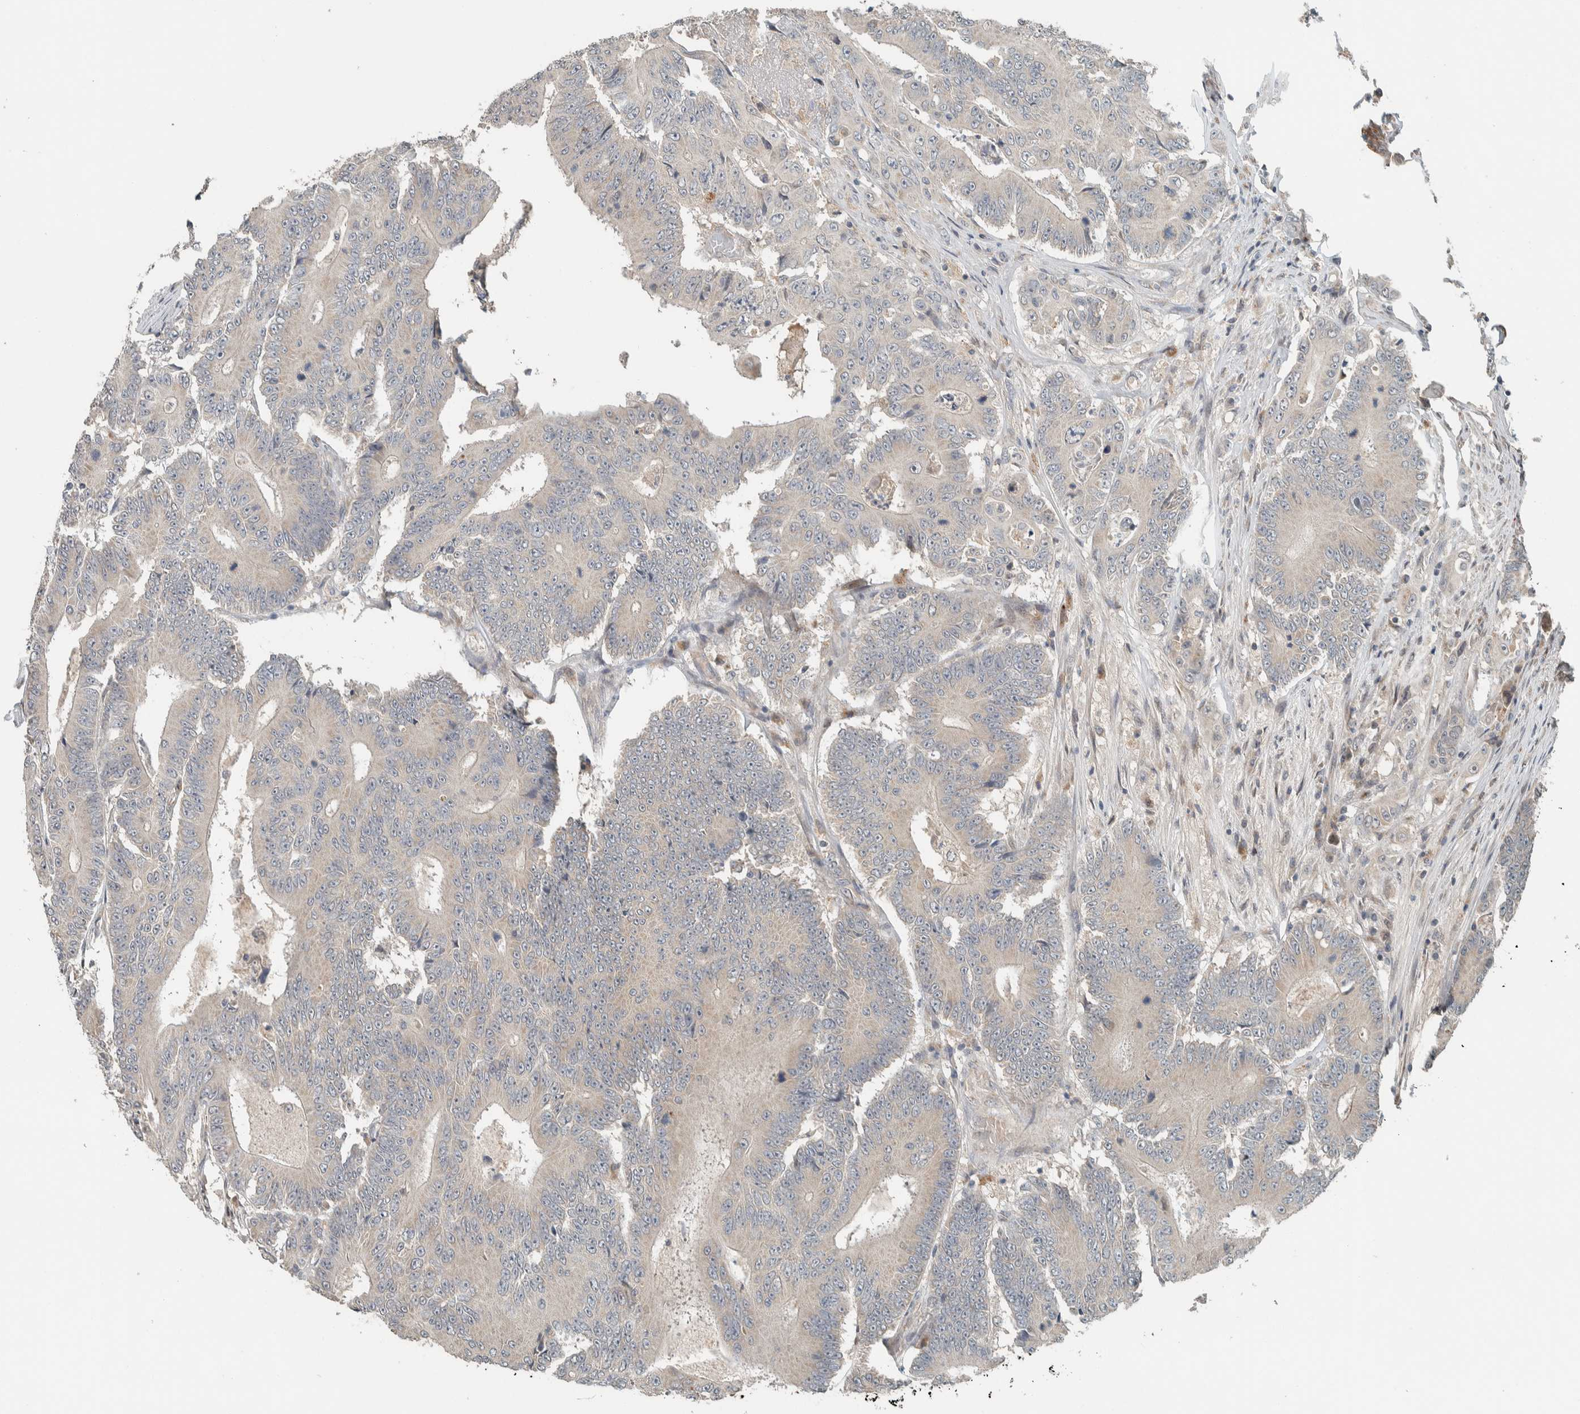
{"staining": {"intensity": "negative", "quantity": "none", "location": "none"}, "tissue": "colorectal cancer", "cell_type": "Tumor cells", "image_type": "cancer", "snomed": [{"axis": "morphology", "description": "Adenocarcinoma, NOS"}, {"axis": "topography", "description": "Colon"}], "caption": "Immunohistochemistry (IHC) of colorectal cancer (adenocarcinoma) reveals no expression in tumor cells. (Stains: DAB immunohistochemistry with hematoxylin counter stain, Microscopy: brightfield microscopy at high magnification).", "gene": "NBR1", "patient": {"sex": "male", "age": 83}}